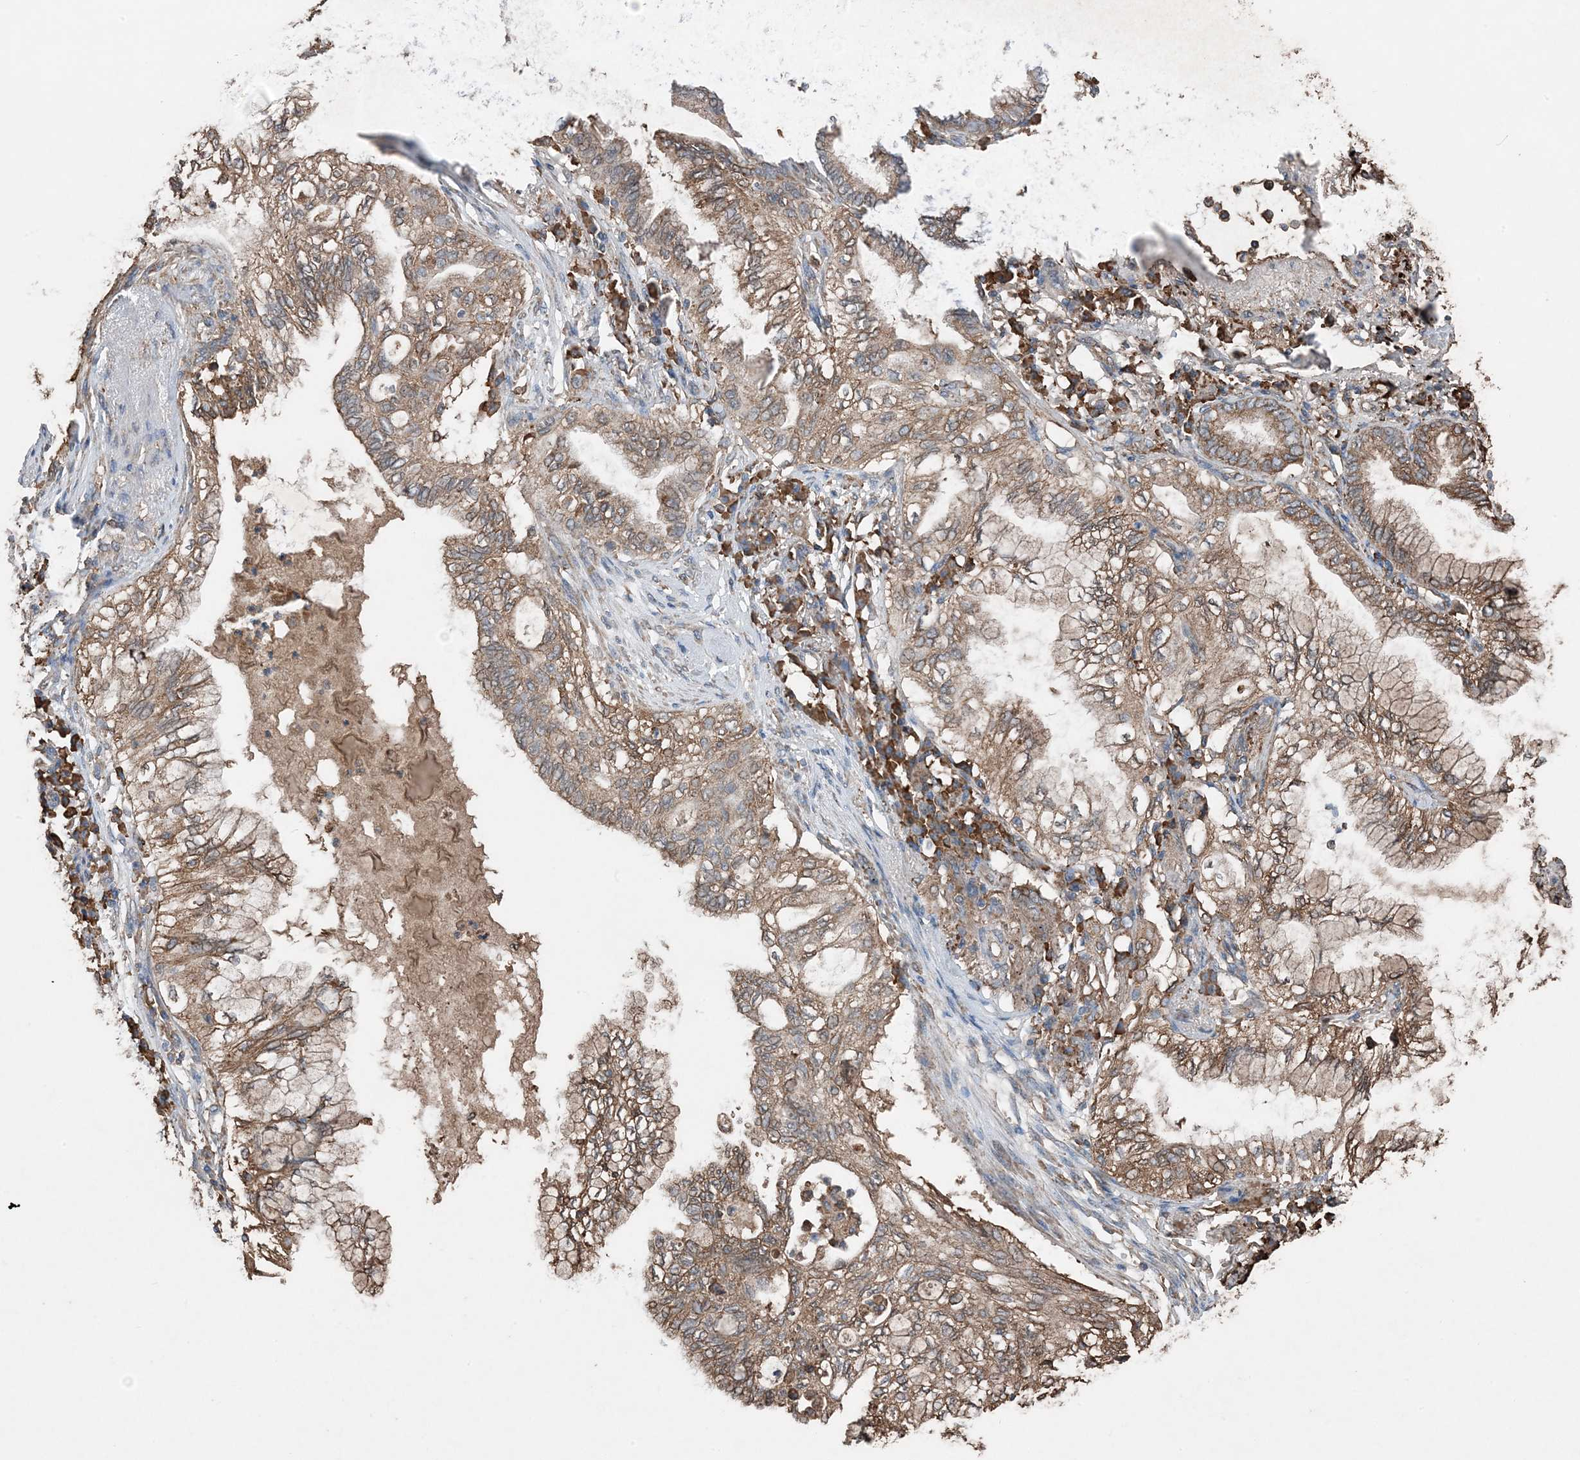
{"staining": {"intensity": "moderate", "quantity": ">75%", "location": "cytoplasmic/membranous"}, "tissue": "lung cancer", "cell_type": "Tumor cells", "image_type": "cancer", "snomed": [{"axis": "morphology", "description": "Normal tissue, NOS"}, {"axis": "morphology", "description": "Adenocarcinoma, NOS"}, {"axis": "topography", "description": "Bronchus"}, {"axis": "topography", "description": "Lung"}], "caption": "A photomicrograph of lung cancer stained for a protein exhibits moderate cytoplasmic/membranous brown staining in tumor cells. (brown staining indicates protein expression, while blue staining denotes nuclei).", "gene": "PDIA6", "patient": {"sex": "female", "age": 70}}